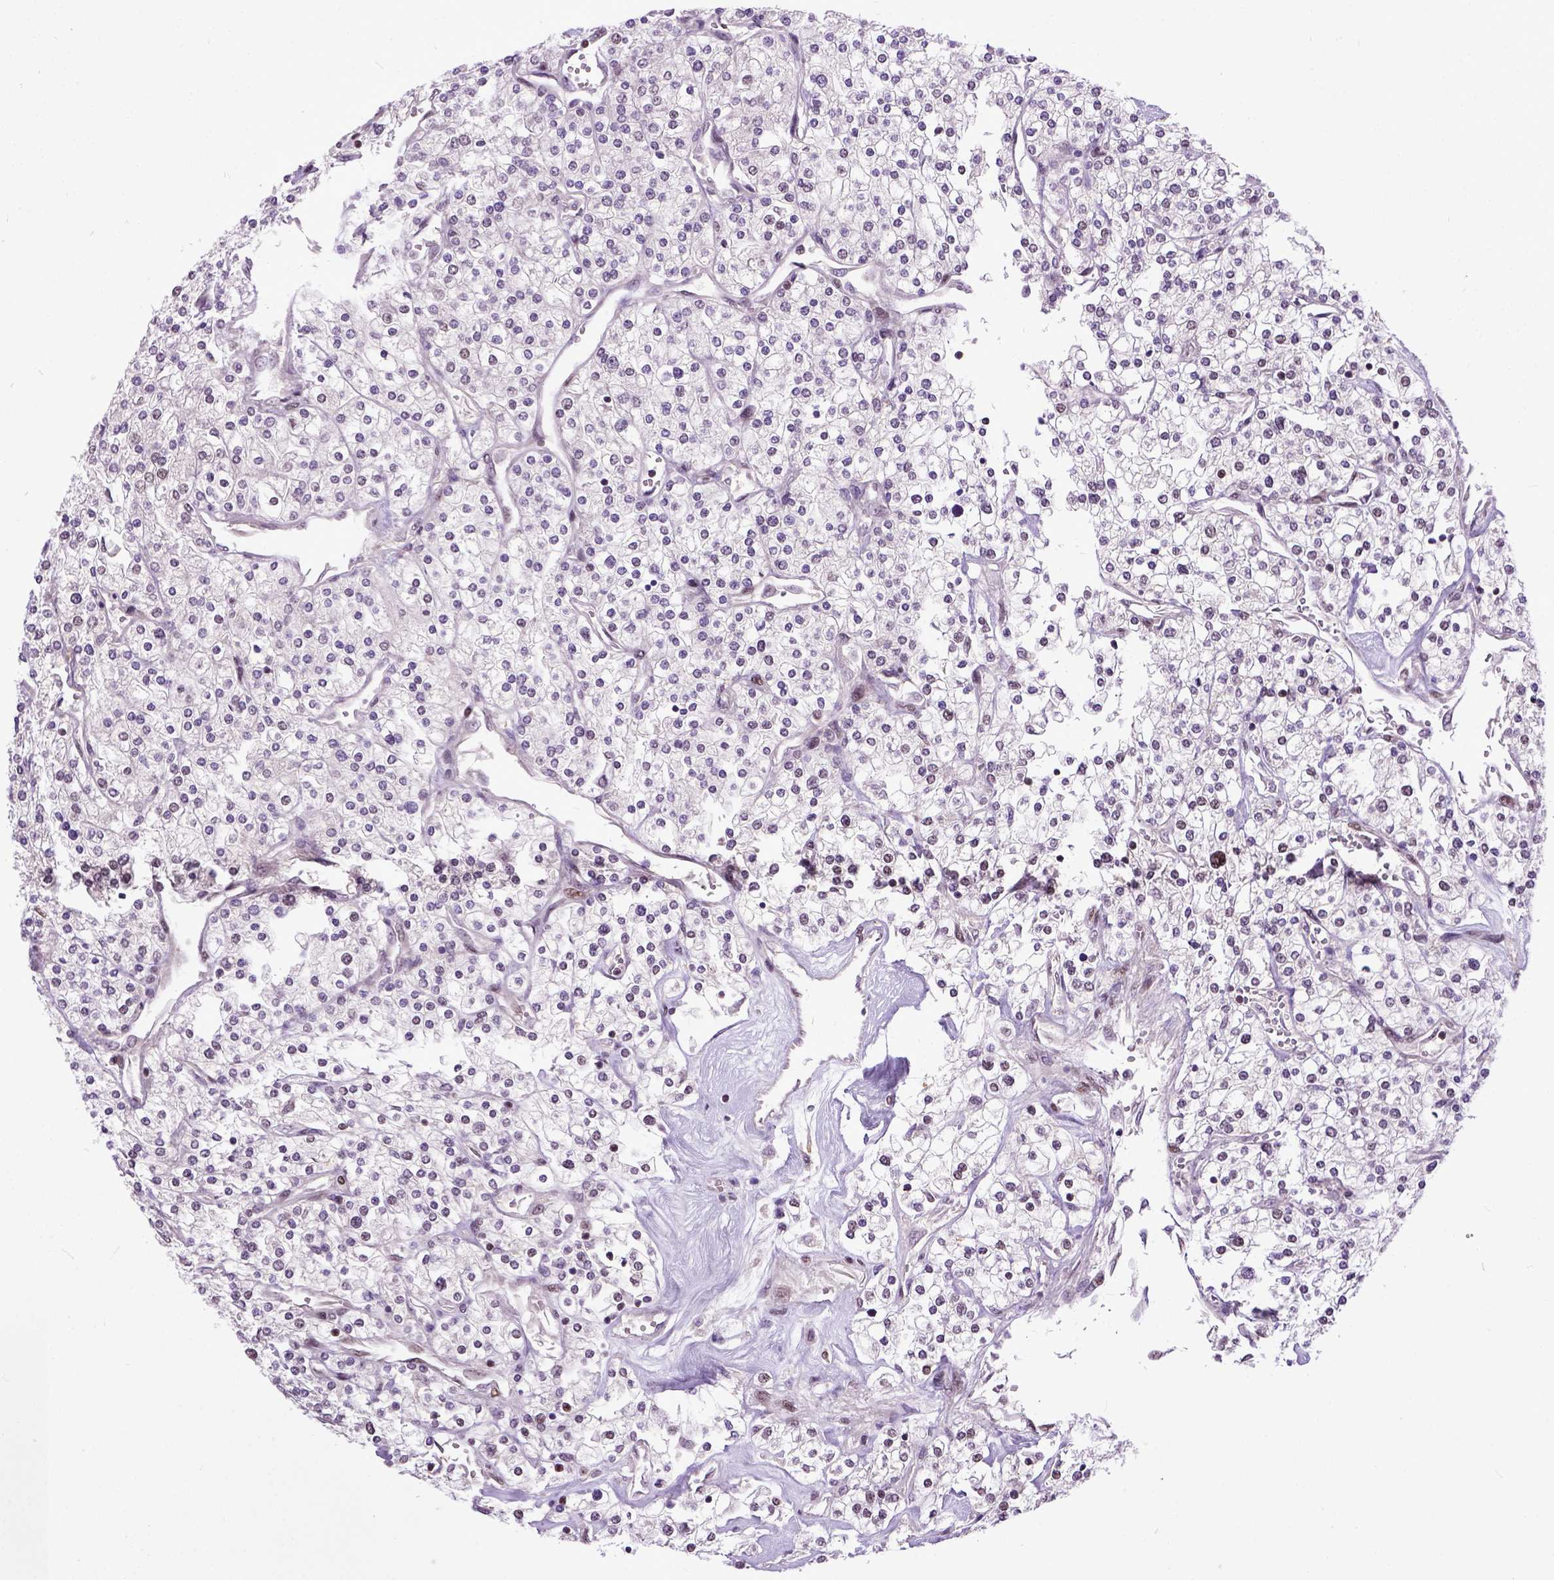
{"staining": {"intensity": "negative", "quantity": "none", "location": "none"}, "tissue": "renal cancer", "cell_type": "Tumor cells", "image_type": "cancer", "snomed": [{"axis": "morphology", "description": "Adenocarcinoma, NOS"}, {"axis": "topography", "description": "Kidney"}], "caption": "DAB (3,3'-diaminobenzidine) immunohistochemical staining of renal cancer displays no significant staining in tumor cells.", "gene": "UBA3", "patient": {"sex": "male", "age": 80}}